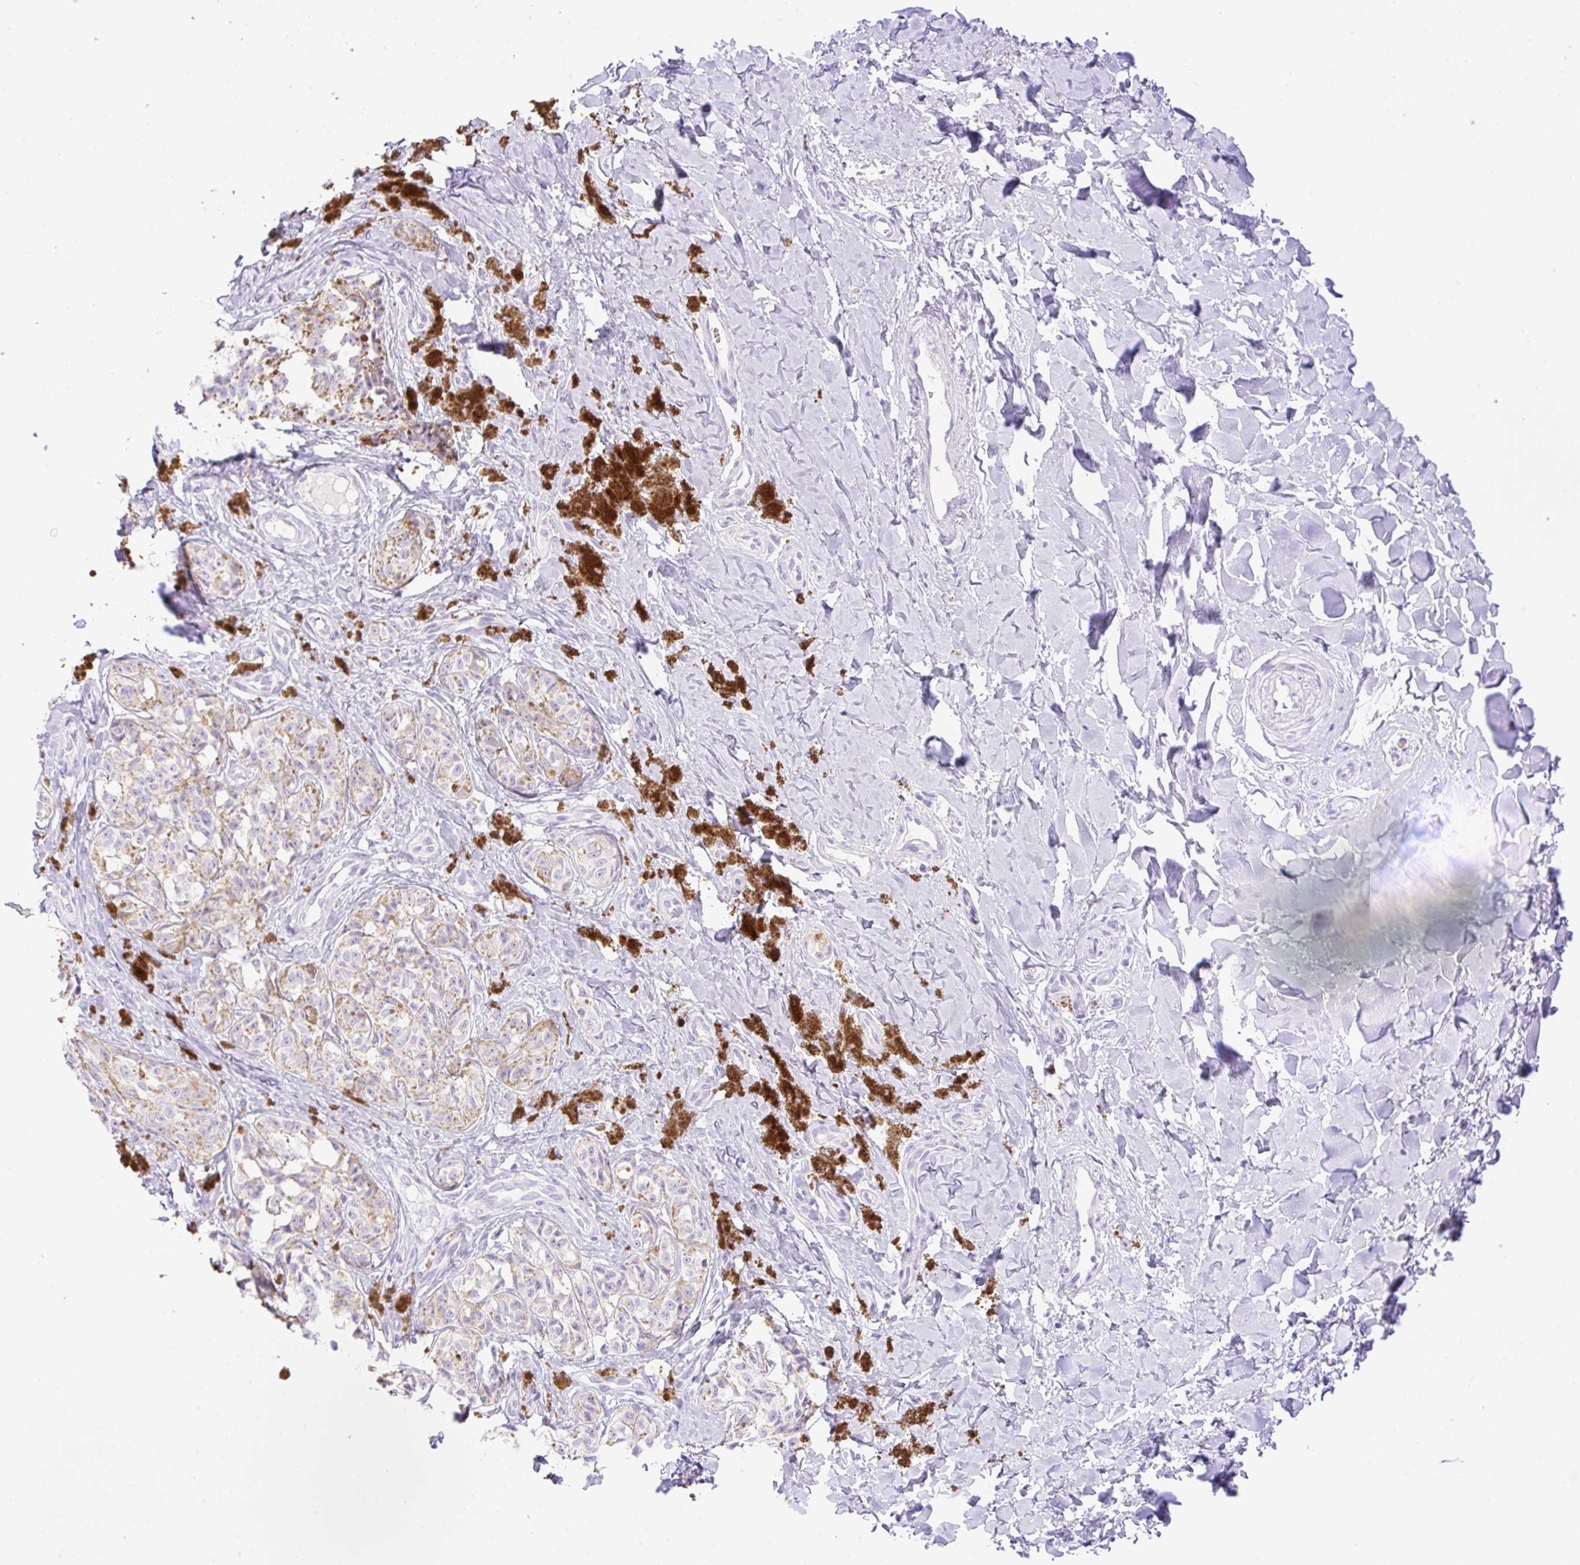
{"staining": {"intensity": "negative", "quantity": "none", "location": "none"}, "tissue": "melanoma", "cell_type": "Tumor cells", "image_type": "cancer", "snomed": [{"axis": "morphology", "description": "Malignant melanoma, NOS"}, {"axis": "topography", "description": "Skin"}], "caption": "Protein analysis of malignant melanoma shows no significant staining in tumor cells. (DAB (3,3'-diaminobenzidine) IHC with hematoxylin counter stain).", "gene": "CDX1", "patient": {"sex": "female", "age": 65}}